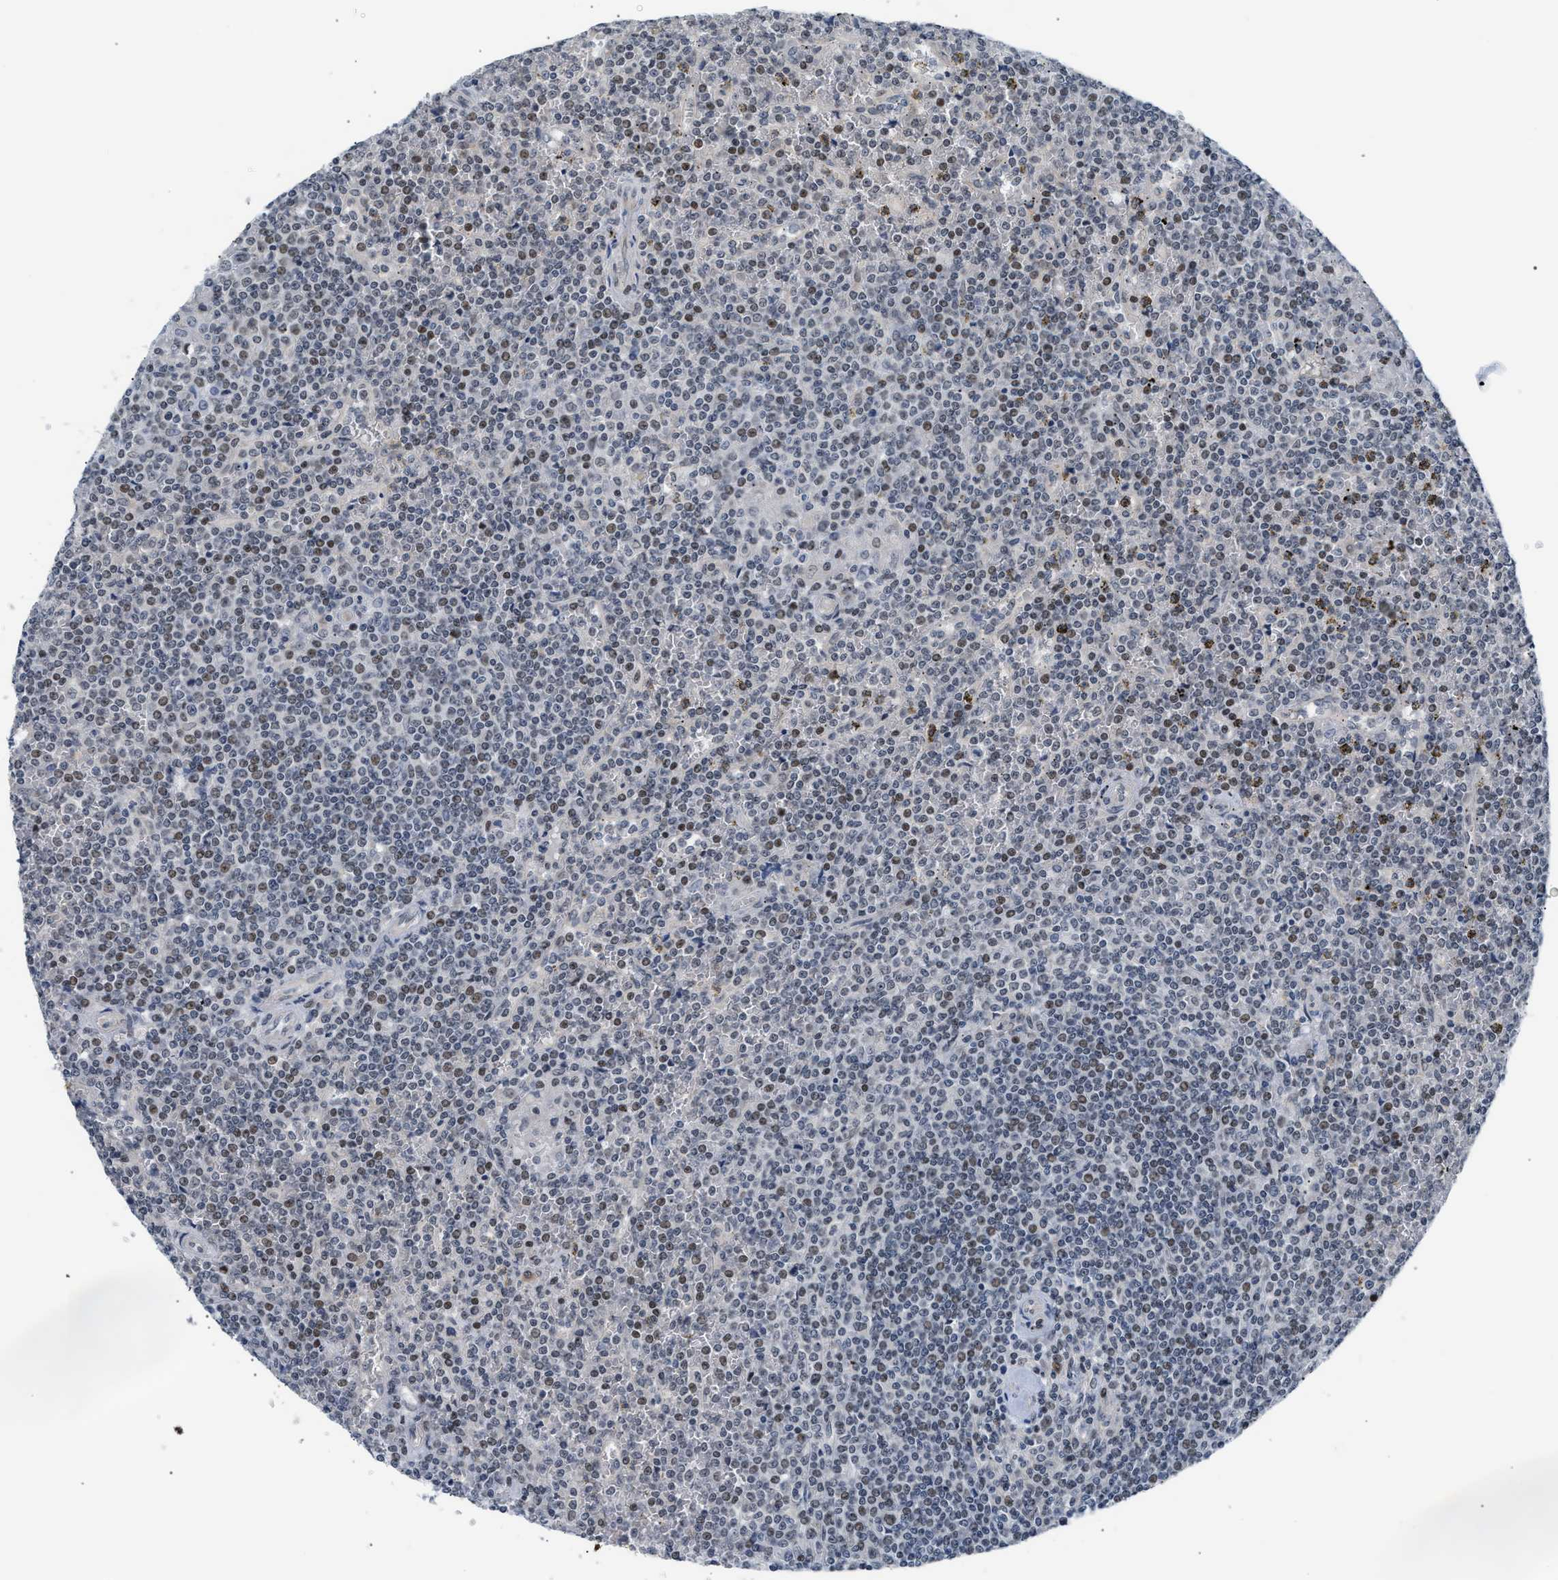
{"staining": {"intensity": "weak", "quantity": "25%-75%", "location": "nuclear"}, "tissue": "lymphoma", "cell_type": "Tumor cells", "image_type": "cancer", "snomed": [{"axis": "morphology", "description": "Malignant lymphoma, non-Hodgkin's type, Low grade"}, {"axis": "topography", "description": "Spleen"}], "caption": "DAB immunohistochemical staining of lymphoma exhibits weak nuclear protein positivity in about 25%-75% of tumor cells. Ihc stains the protein in brown and the nuclei are stained blue.", "gene": "TXNRD3", "patient": {"sex": "female", "age": 19}}